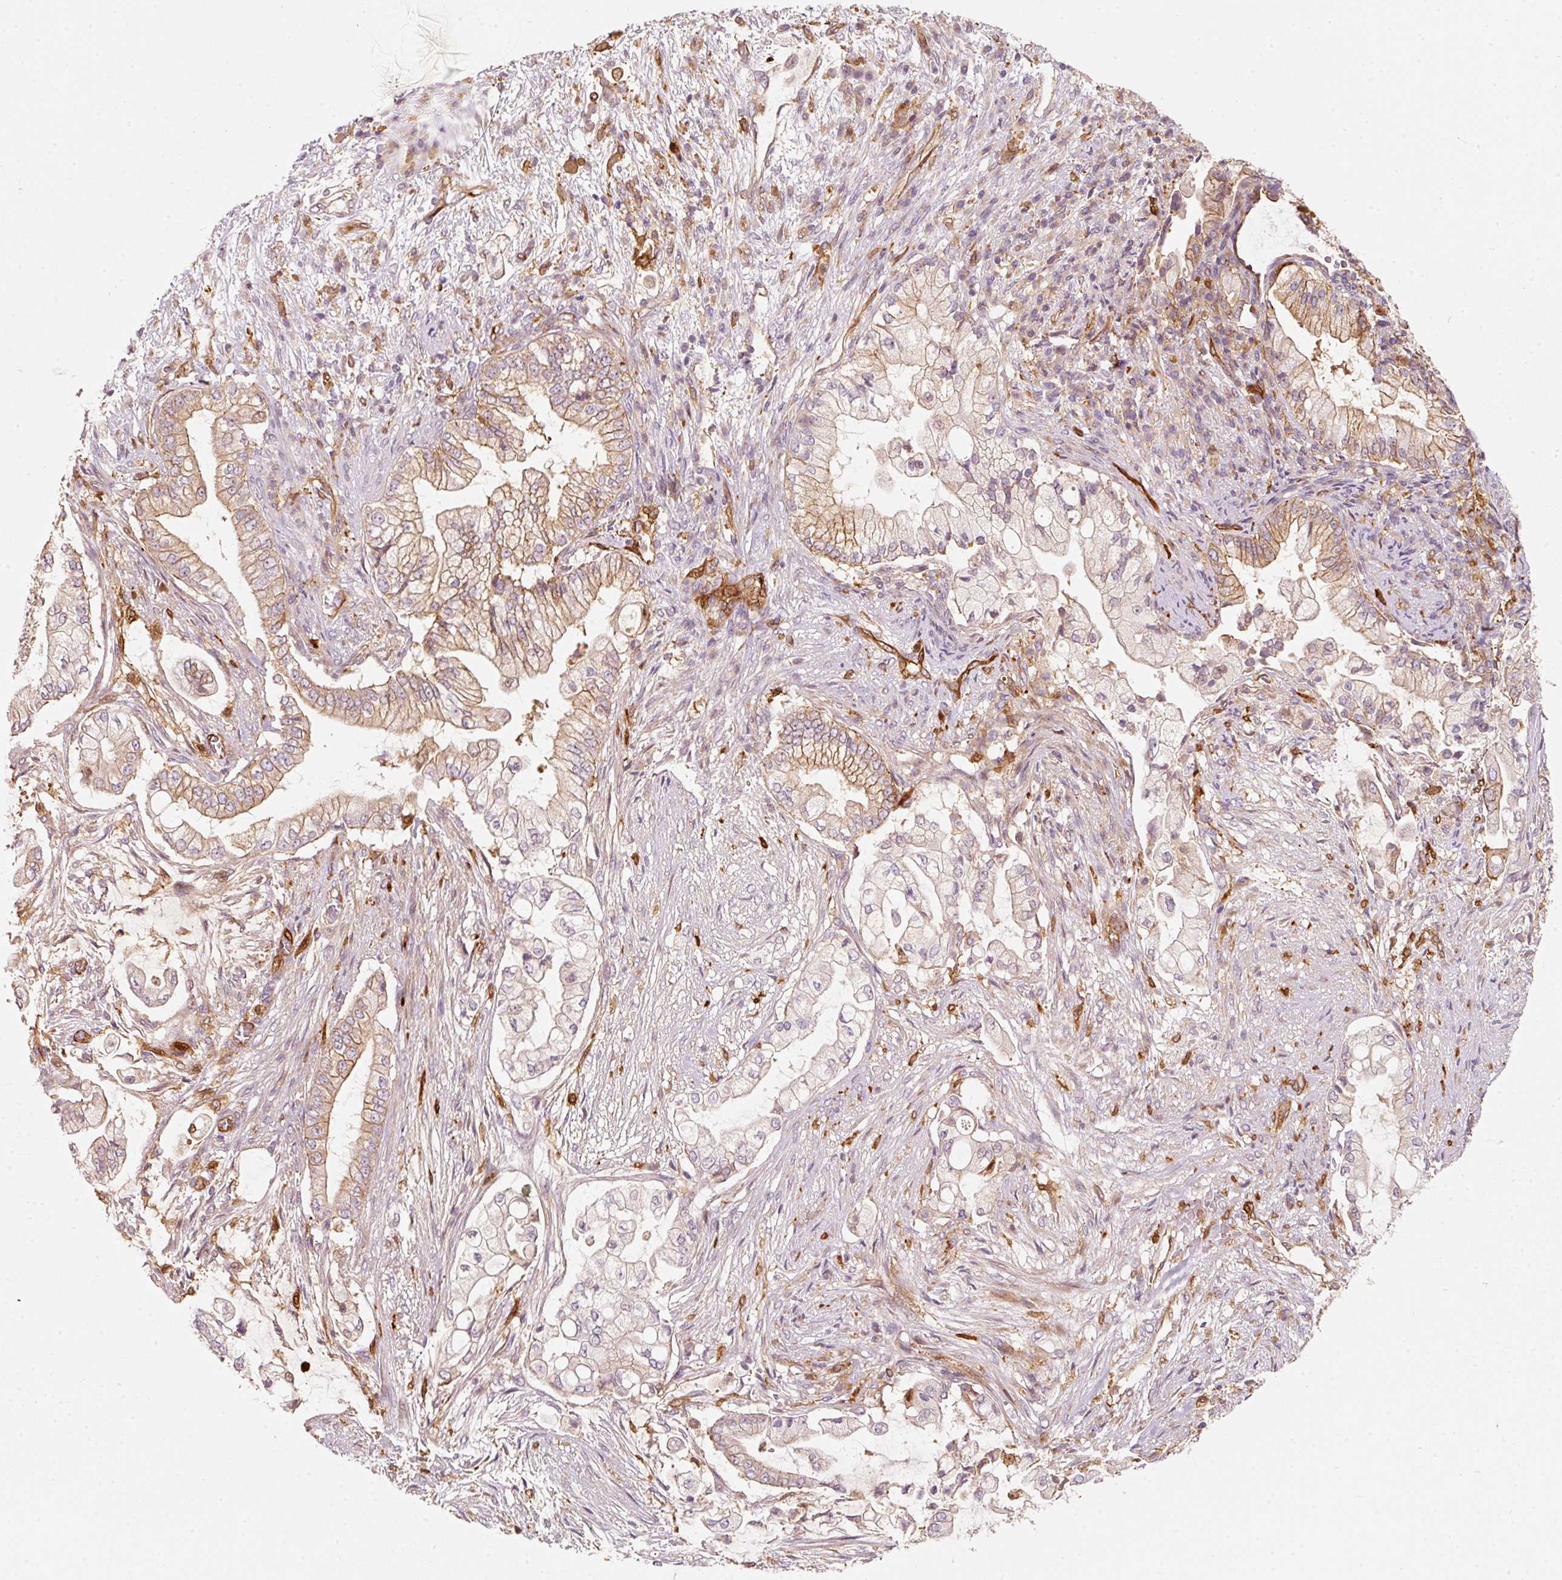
{"staining": {"intensity": "moderate", "quantity": "25%-75%", "location": "cytoplasmic/membranous"}, "tissue": "pancreatic cancer", "cell_type": "Tumor cells", "image_type": "cancer", "snomed": [{"axis": "morphology", "description": "Adenocarcinoma, NOS"}, {"axis": "topography", "description": "Pancreas"}], "caption": "A high-resolution histopathology image shows immunohistochemistry staining of pancreatic cancer (adenocarcinoma), which demonstrates moderate cytoplasmic/membranous expression in about 25%-75% of tumor cells. (DAB (3,3'-diaminobenzidine) = brown stain, brightfield microscopy at high magnification).", "gene": "IQGAP2", "patient": {"sex": "female", "age": 69}}